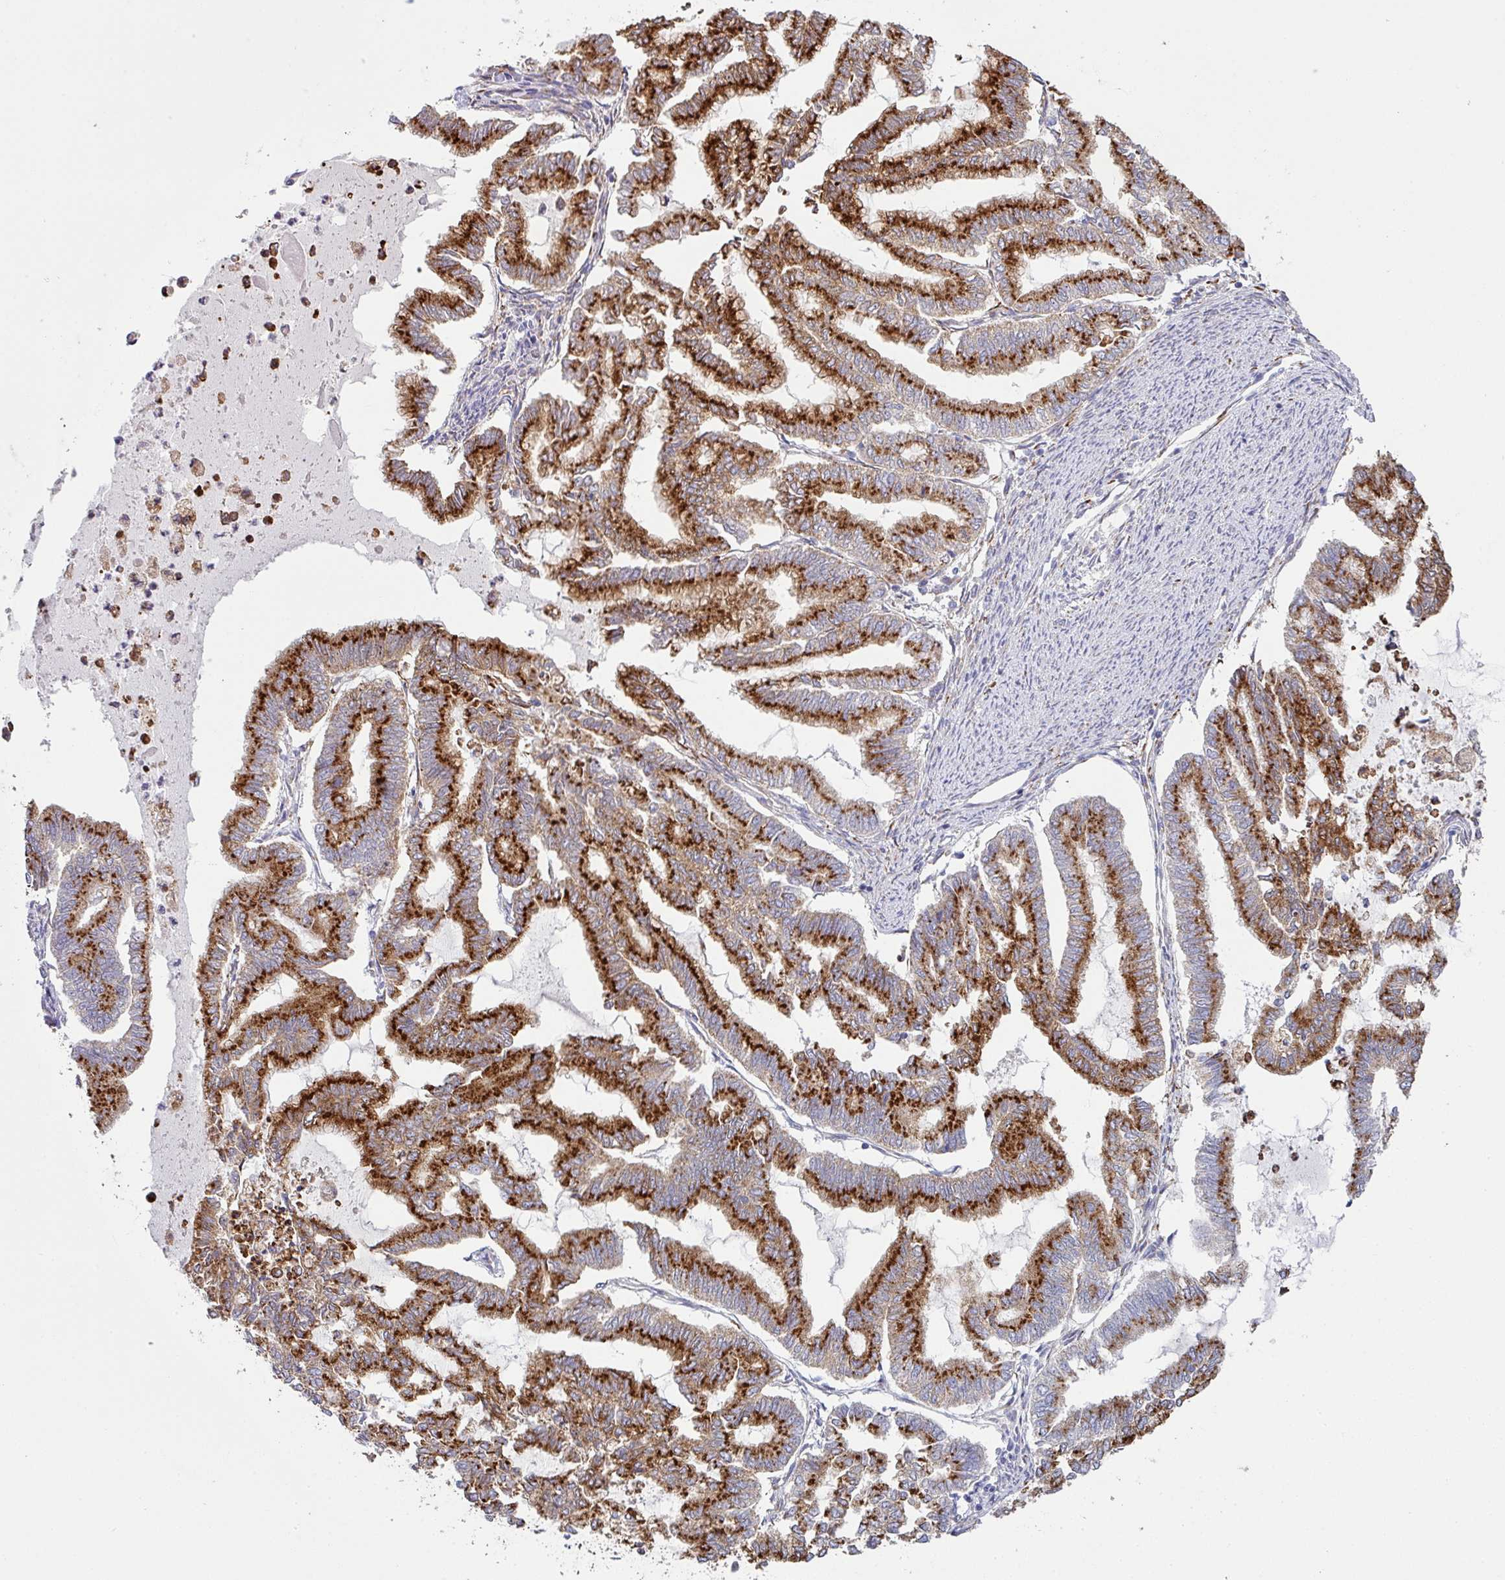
{"staining": {"intensity": "strong", "quantity": ">75%", "location": "cytoplasmic/membranous"}, "tissue": "endometrial cancer", "cell_type": "Tumor cells", "image_type": "cancer", "snomed": [{"axis": "morphology", "description": "Adenocarcinoma, NOS"}, {"axis": "topography", "description": "Endometrium"}], "caption": "DAB immunohistochemical staining of endometrial cancer (adenocarcinoma) demonstrates strong cytoplasmic/membranous protein positivity in approximately >75% of tumor cells. (Stains: DAB in brown, nuclei in blue, Microscopy: brightfield microscopy at high magnification).", "gene": "ZNF268", "patient": {"sex": "female", "age": 79}}